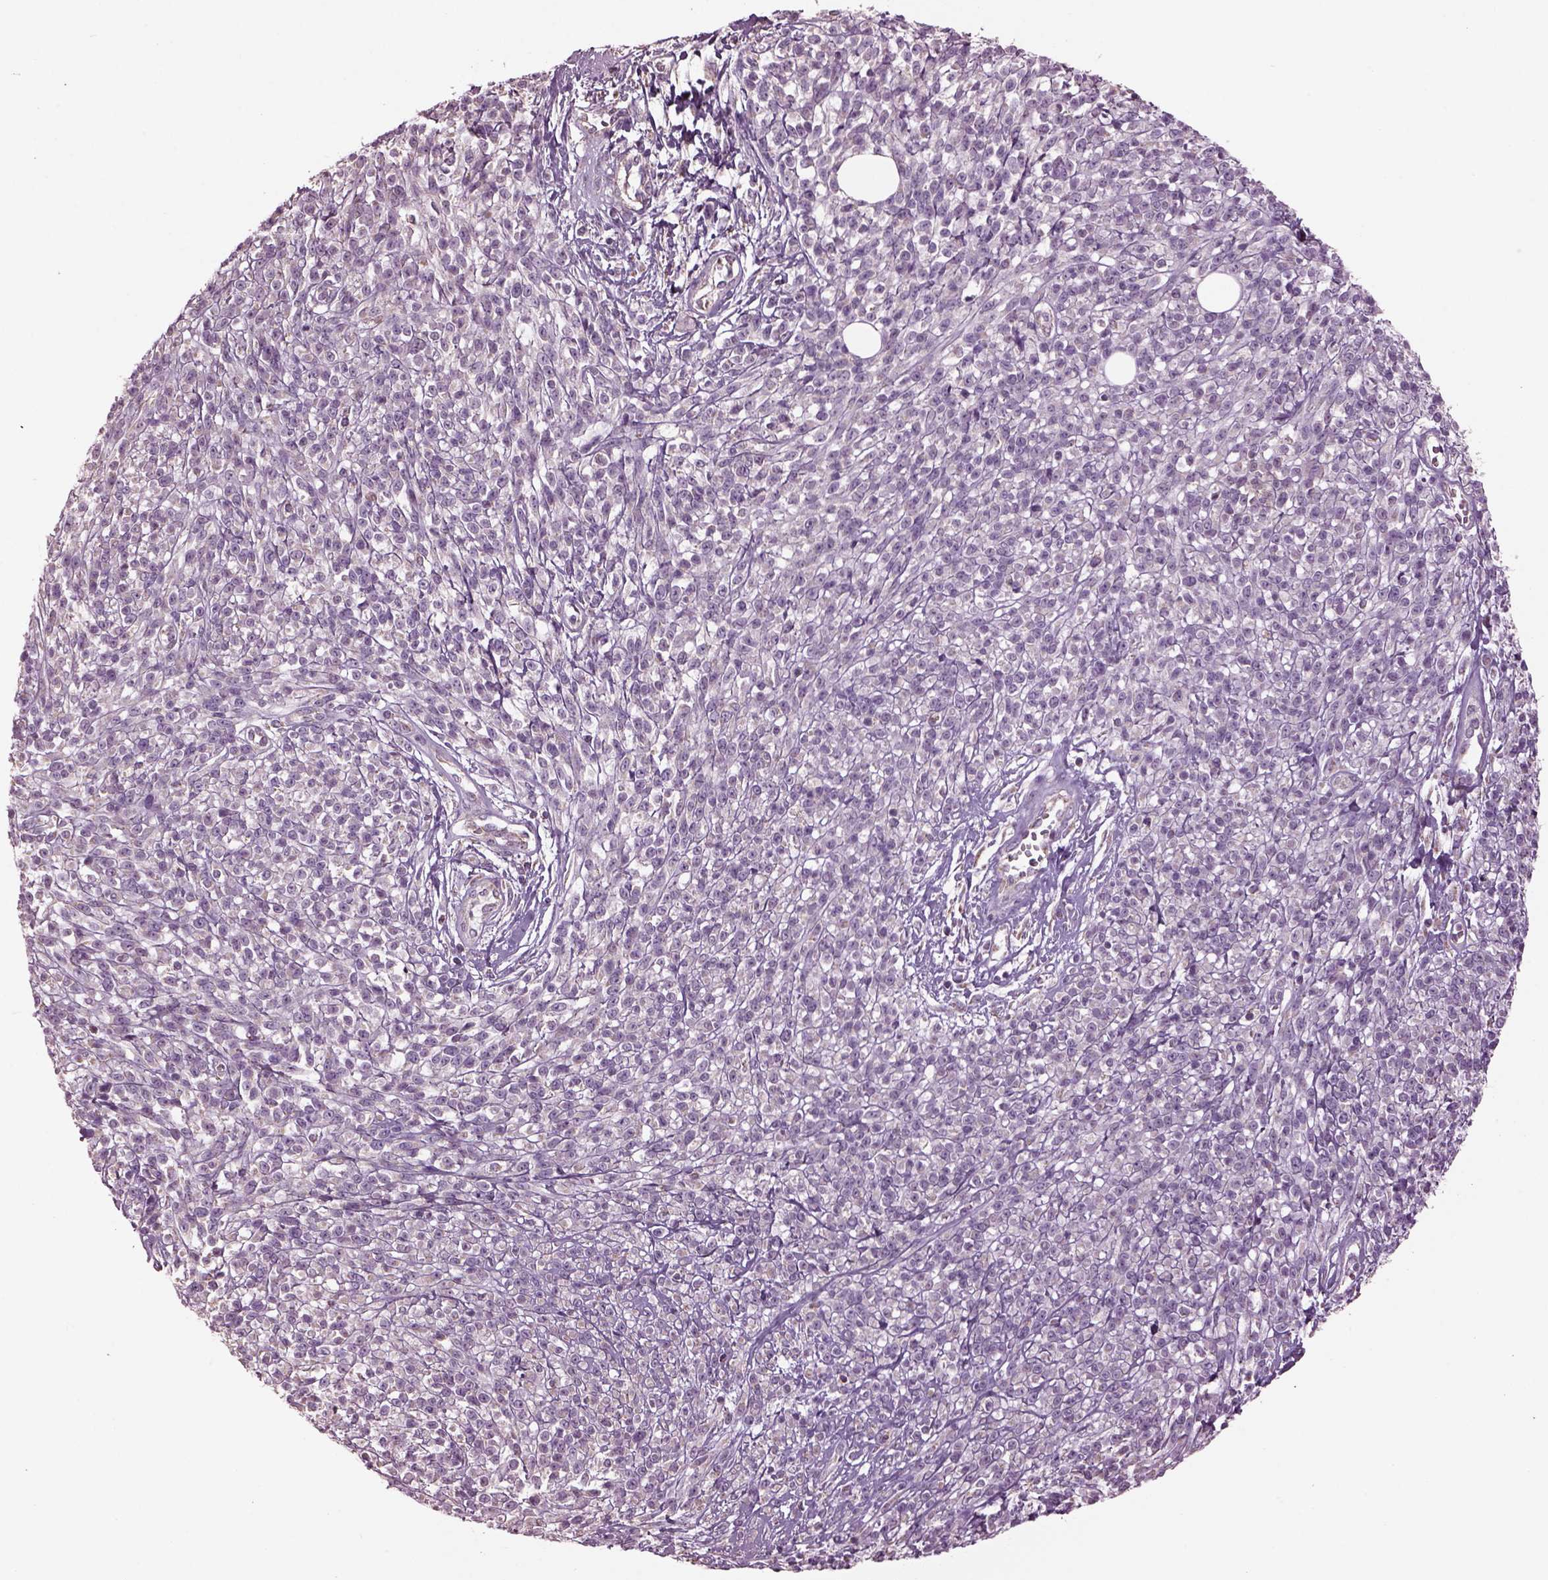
{"staining": {"intensity": "negative", "quantity": "none", "location": "none"}, "tissue": "melanoma", "cell_type": "Tumor cells", "image_type": "cancer", "snomed": [{"axis": "morphology", "description": "Malignant melanoma, NOS"}, {"axis": "topography", "description": "Skin"}, {"axis": "topography", "description": "Skin of trunk"}], "caption": "DAB (3,3'-diaminobenzidine) immunohistochemical staining of human malignant melanoma demonstrates no significant positivity in tumor cells. (Brightfield microscopy of DAB (3,3'-diaminobenzidine) immunohistochemistry at high magnification).", "gene": "SPATA7", "patient": {"sex": "male", "age": 74}}